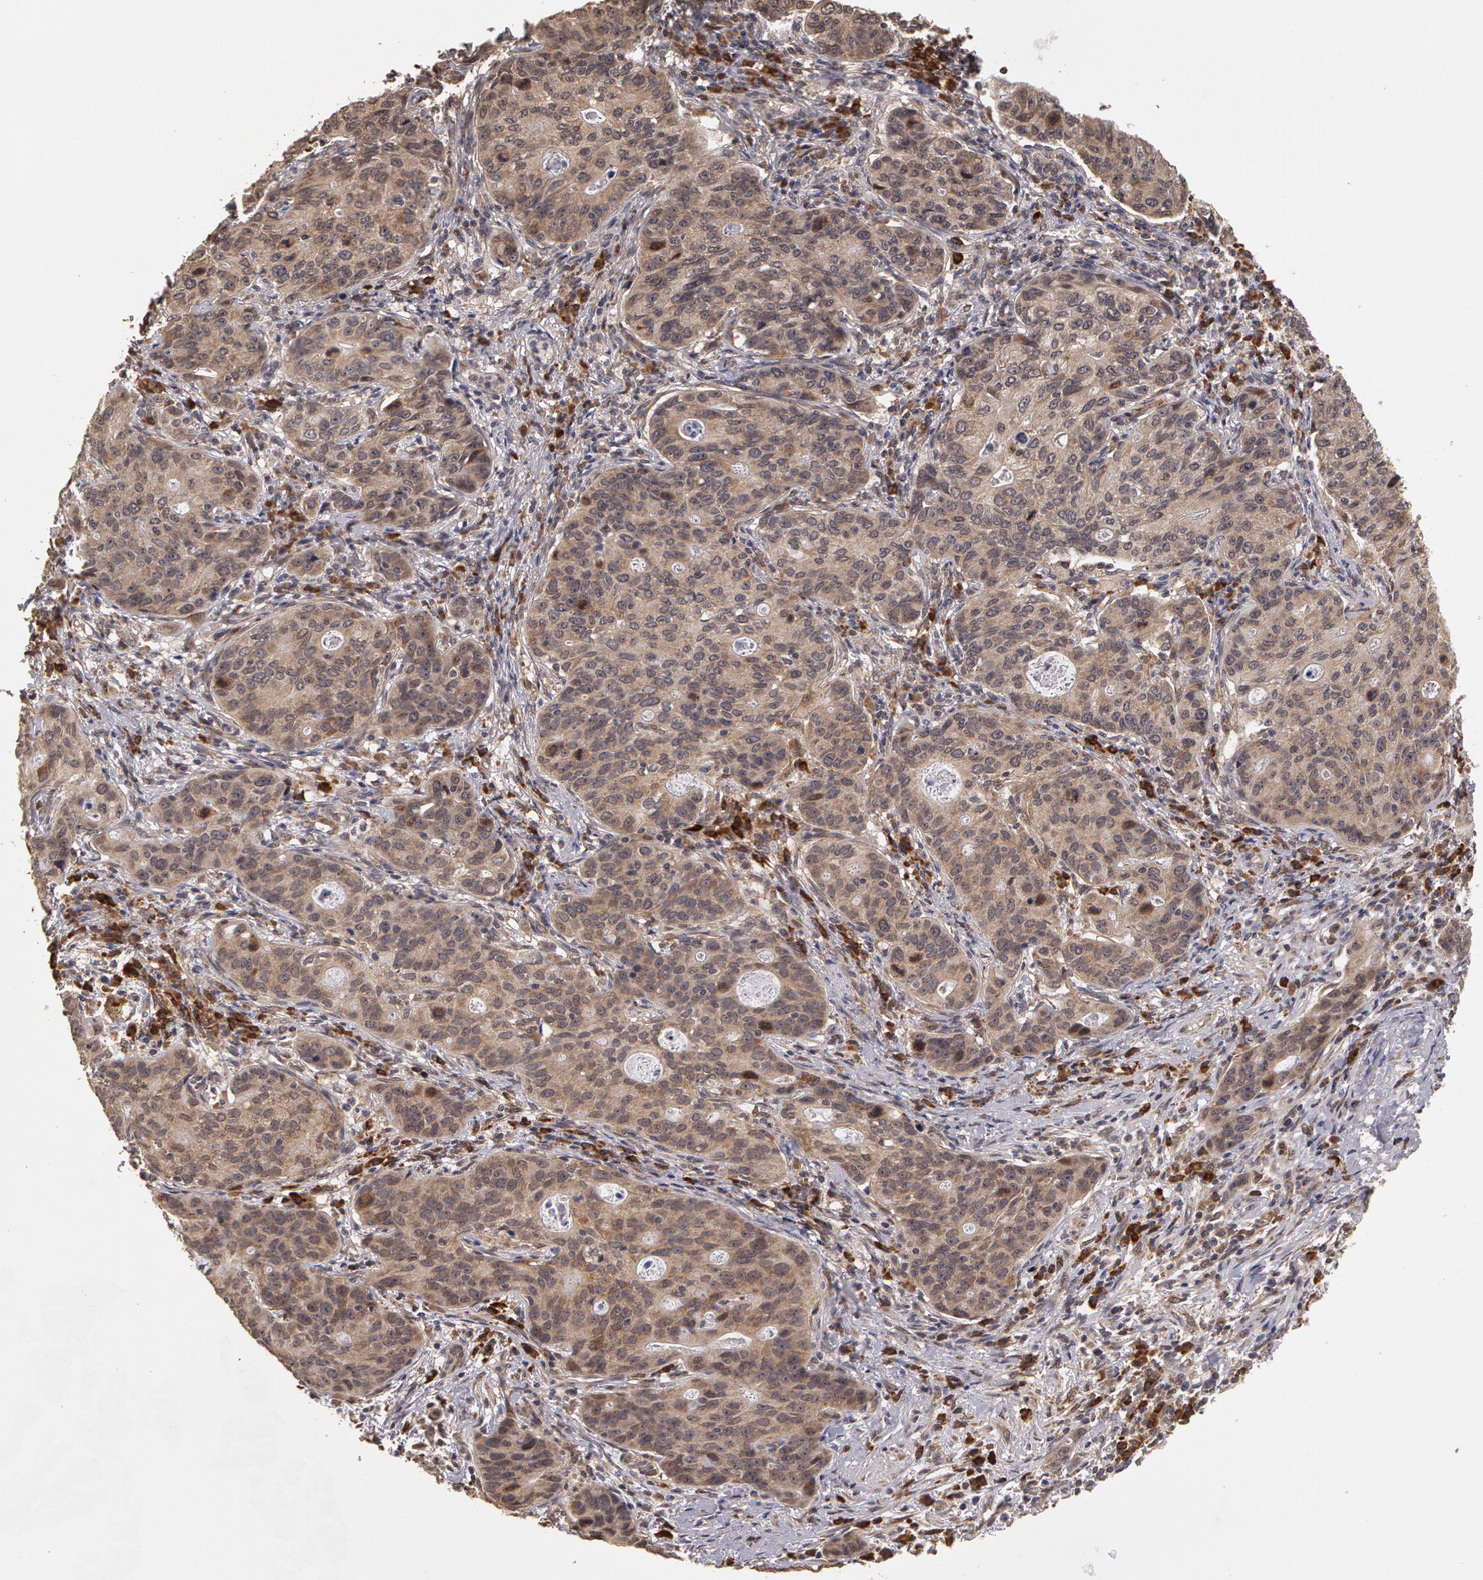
{"staining": {"intensity": "moderate", "quantity": ">75%", "location": "cytoplasmic/membranous"}, "tissue": "stomach cancer", "cell_type": "Tumor cells", "image_type": "cancer", "snomed": [{"axis": "morphology", "description": "Adenocarcinoma, NOS"}, {"axis": "topography", "description": "Esophagus"}, {"axis": "topography", "description": "Stomach"}], "caption": "Adenocarcinoma (stomach) was stained to show a protein in brown. There is medium levels of moderate cytoplasmic/membranous expression in about >75% of tumor cells.", "gene": "GLIS1", "patient": {"sex": "male", "age": 74}}